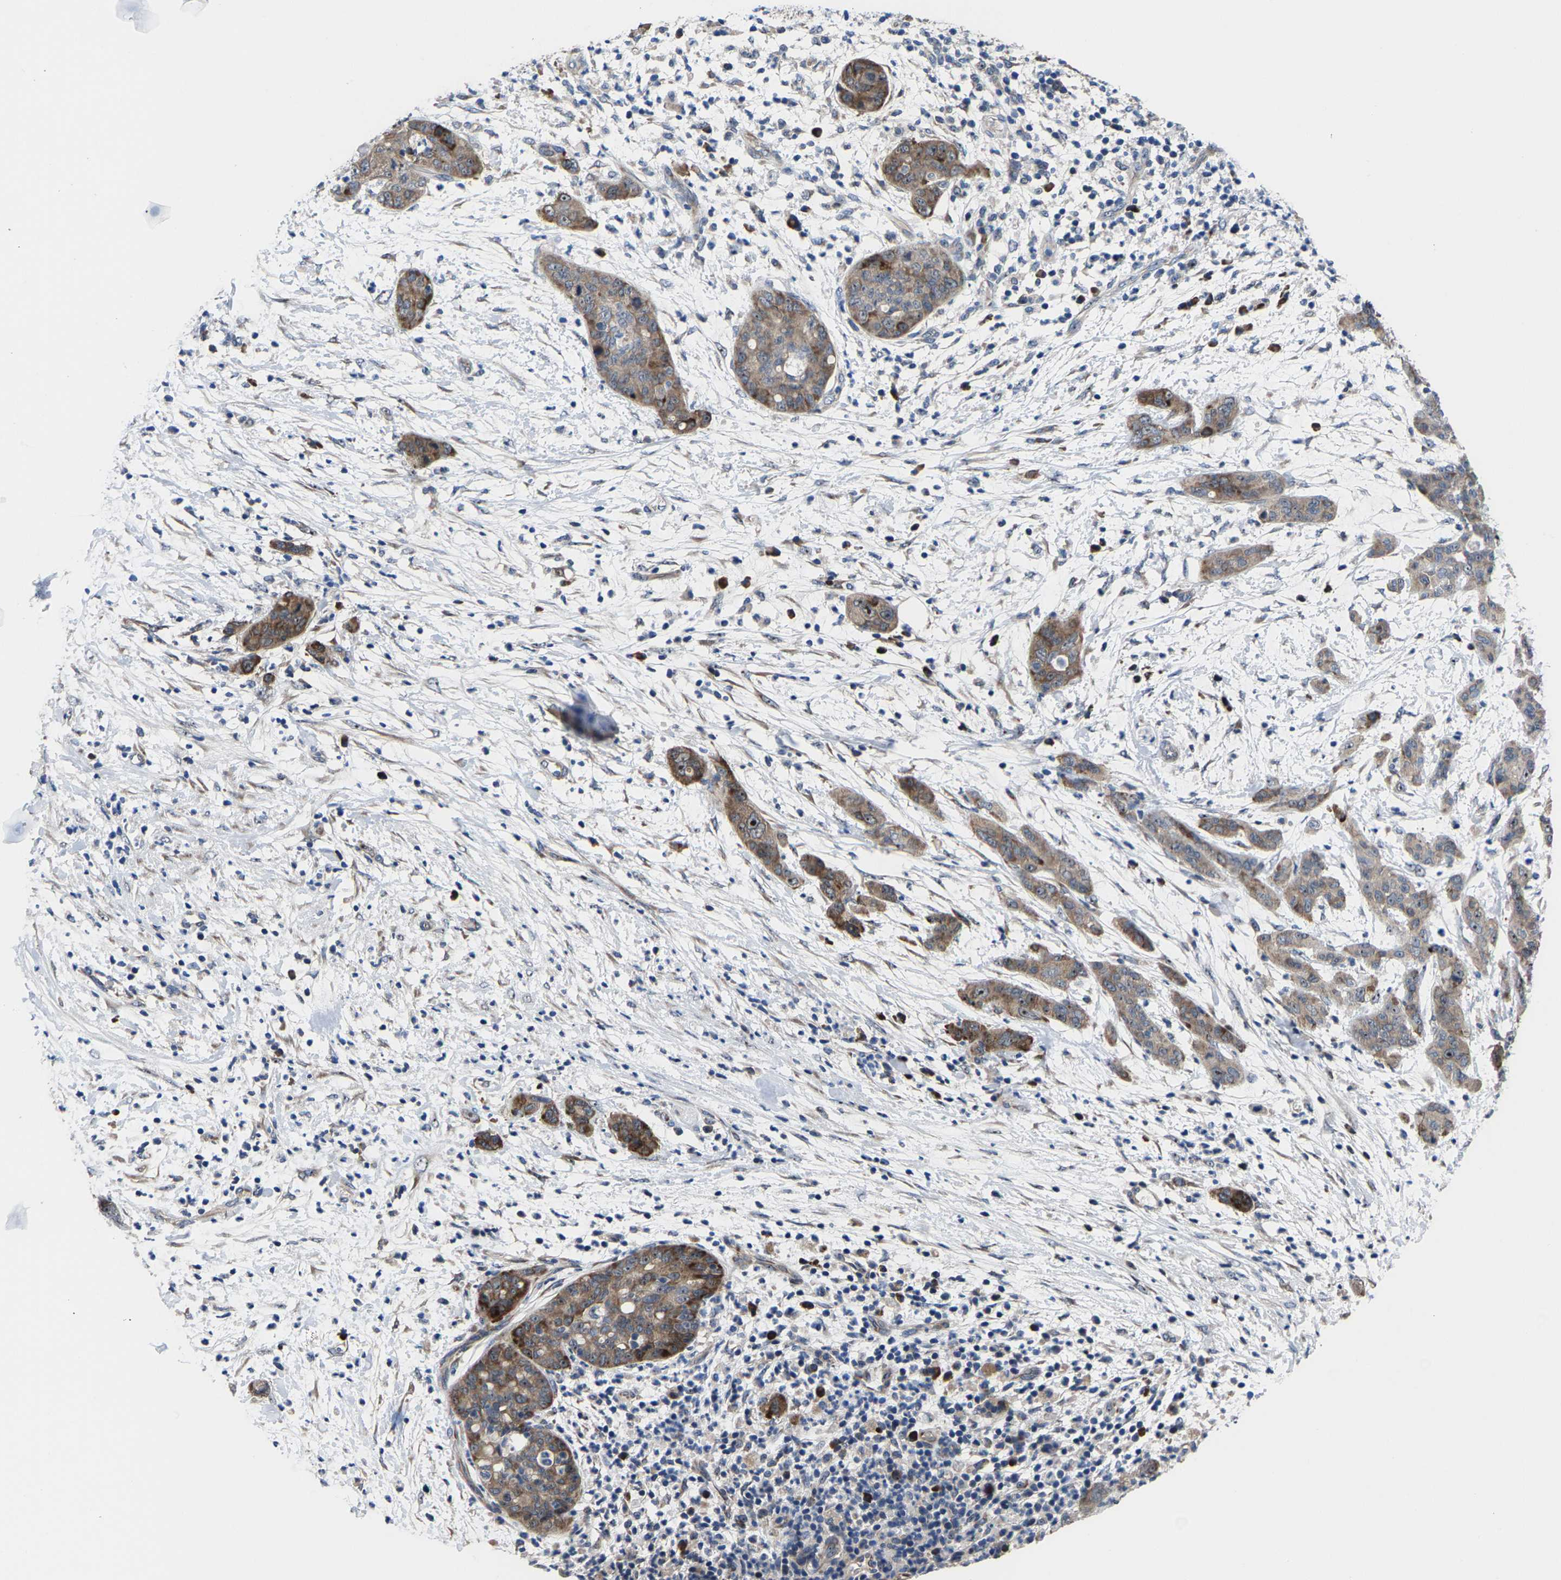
{"staining": {"intensity": "moderate", "quantity": ">75%", "location": "cytoplasmic/membranous"}, "tissue": "pancreatic cancer", "cell_type": "Tumor cells", "image_type": "cancer", "snomed": [{"axis": "morphology", "description": "Adenocarcinoma, NOS"}, {"axis": "topography", "description": "Pancreas"}], "caption": "IHC of adenocarcinoma (pancreatic) displays medium levels of moderate cytoplasmic/membranous staining in about >75% of tumor cells. (DAB (3,3'-diaminobenzidine) = brown stain, brightfield microscopy at high magnification).", "gene": "HAUS6", "patient": {"sex": "female", "age": 78}}